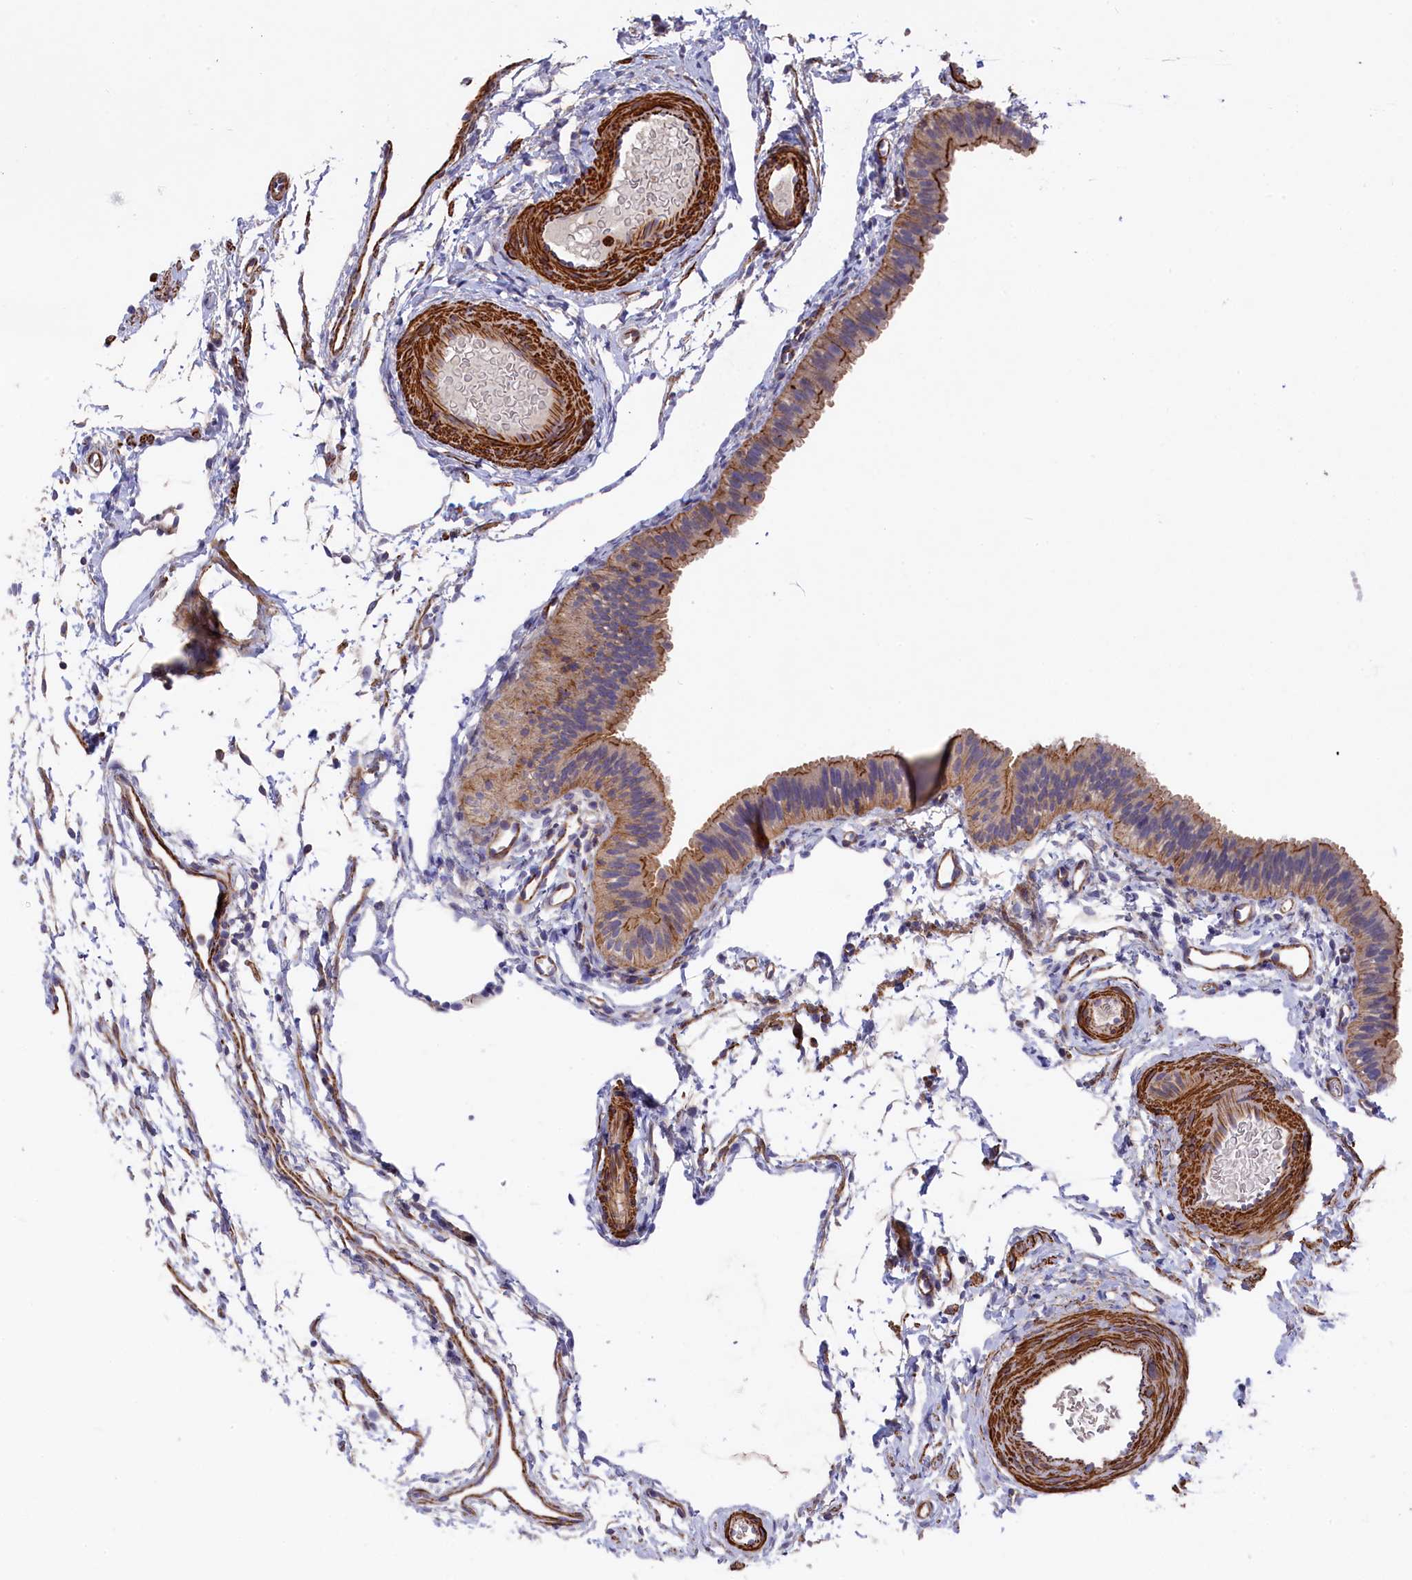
{"staining": {"intensity": "moderate", "quantity": ">75%", "location": "cytoplasmic/membranous"}, "tissue": "fallopian tube", "cell_type": "Glandular cells", "image_type": "normal", "snomed": [{"axis": "morphology", "description": "Normal tissue, NOS"}, {"axis": "topography", "description": "Fallopian tube"}], "caption": "Protein expression analysis of unremarkable fallopian tube displays moderate cytoplasmic/membranous expression in approximately >75% of glandular cells.", "gene": "RAPSN", "patient": {"sex": "female", "age": 35}}